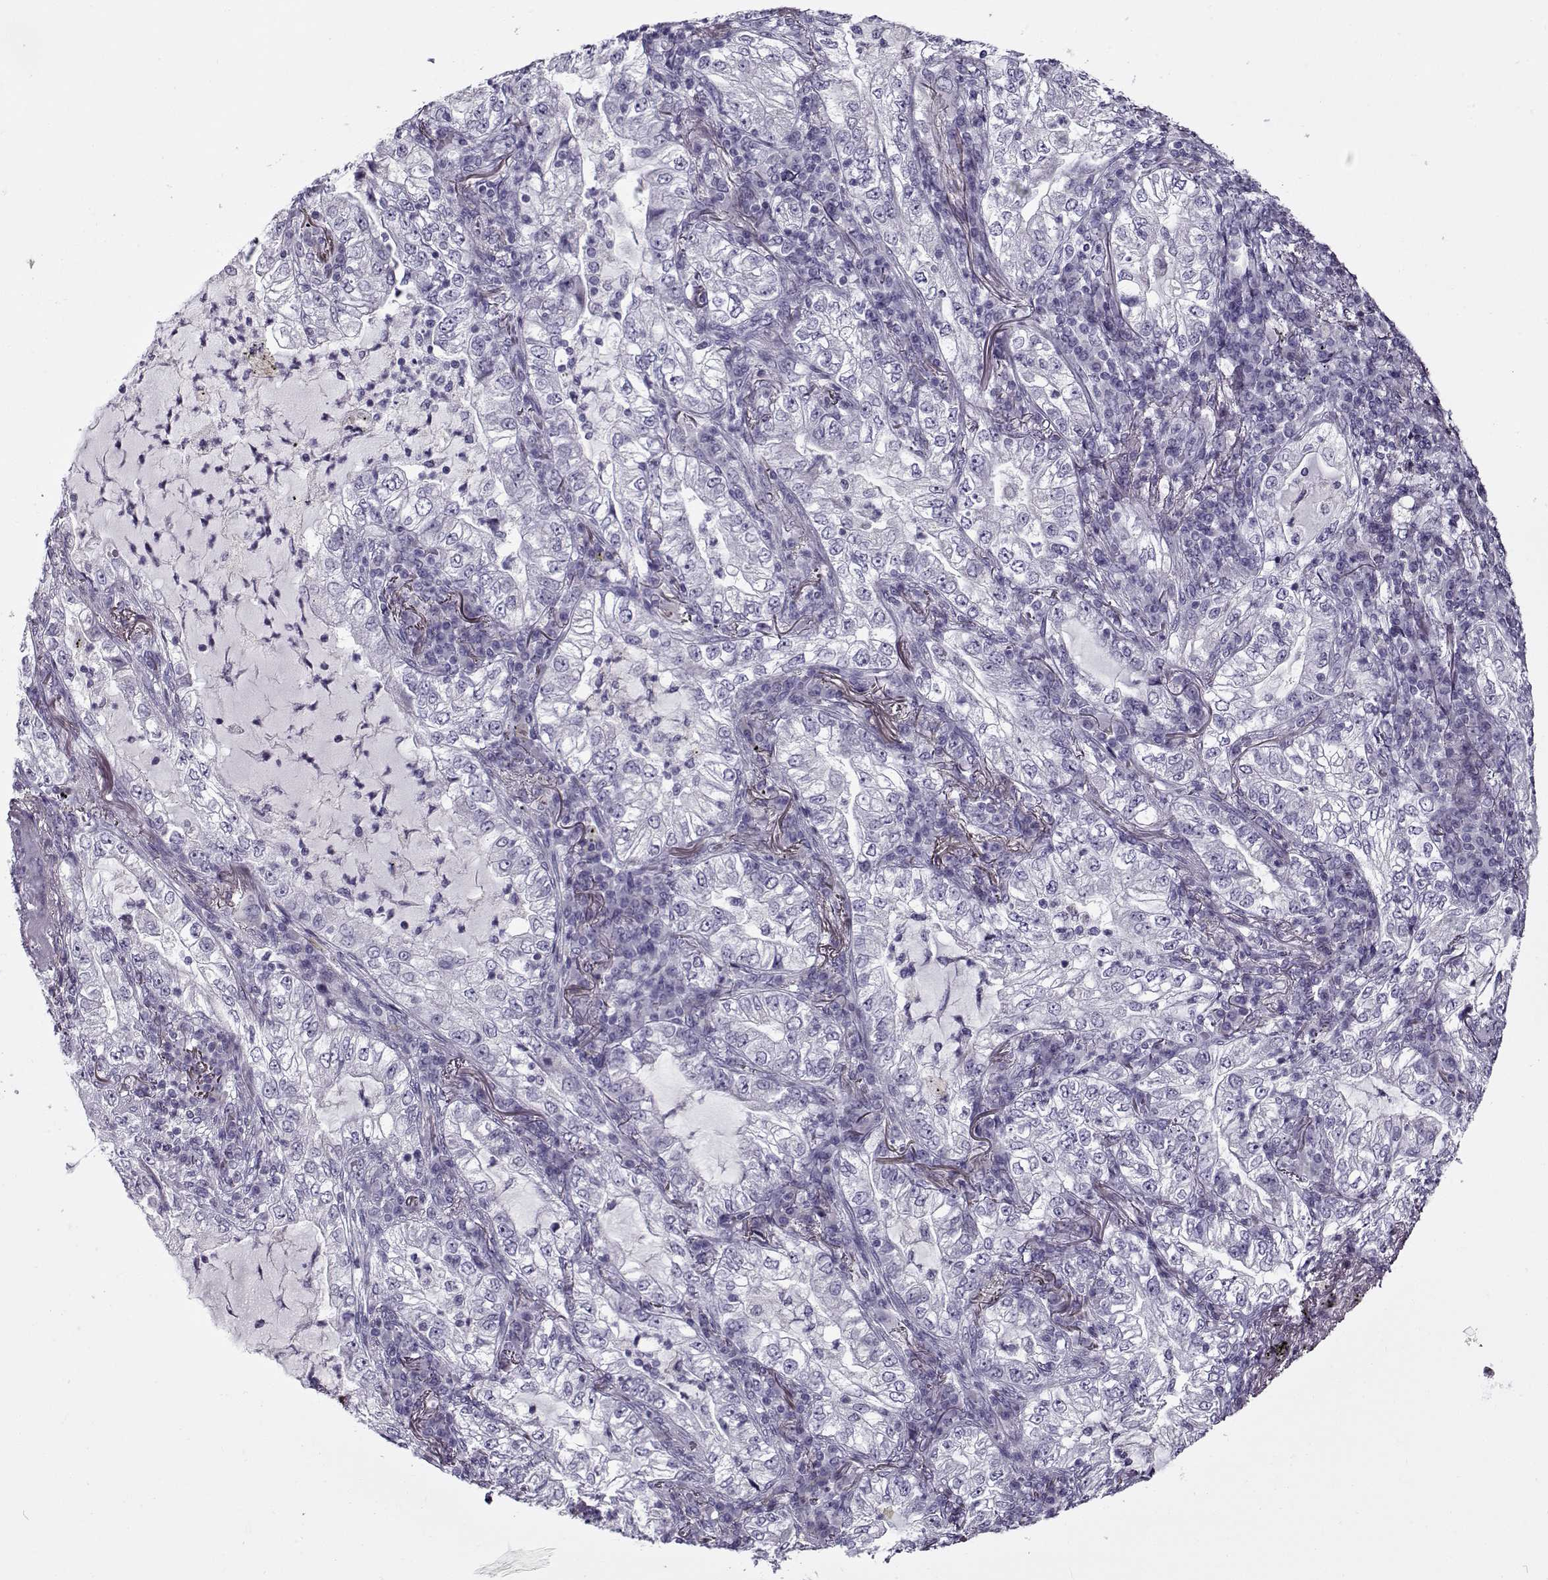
{"staining": {"intensity": "negative", "quantity": "none", "location": "none"}, "tissue": "lung cancer", "cell_type": "Tumor cells", "image_type": "cancer", "snomed": [{"axis": "morphology", "description": "Adenocarcinoma, NOS"}, {"axis": "topography", "description": "Lung"}], "caption": "The micrograph demonstrates no staining of tumor cells in adenocarcinoma (lung). (DAB (3,3'-diaminobenzidine) immunohistochemistry with hematoxylin counter stain).", "gene": "GAGE2A", "patient": {"sex": "female", "age": 73}}